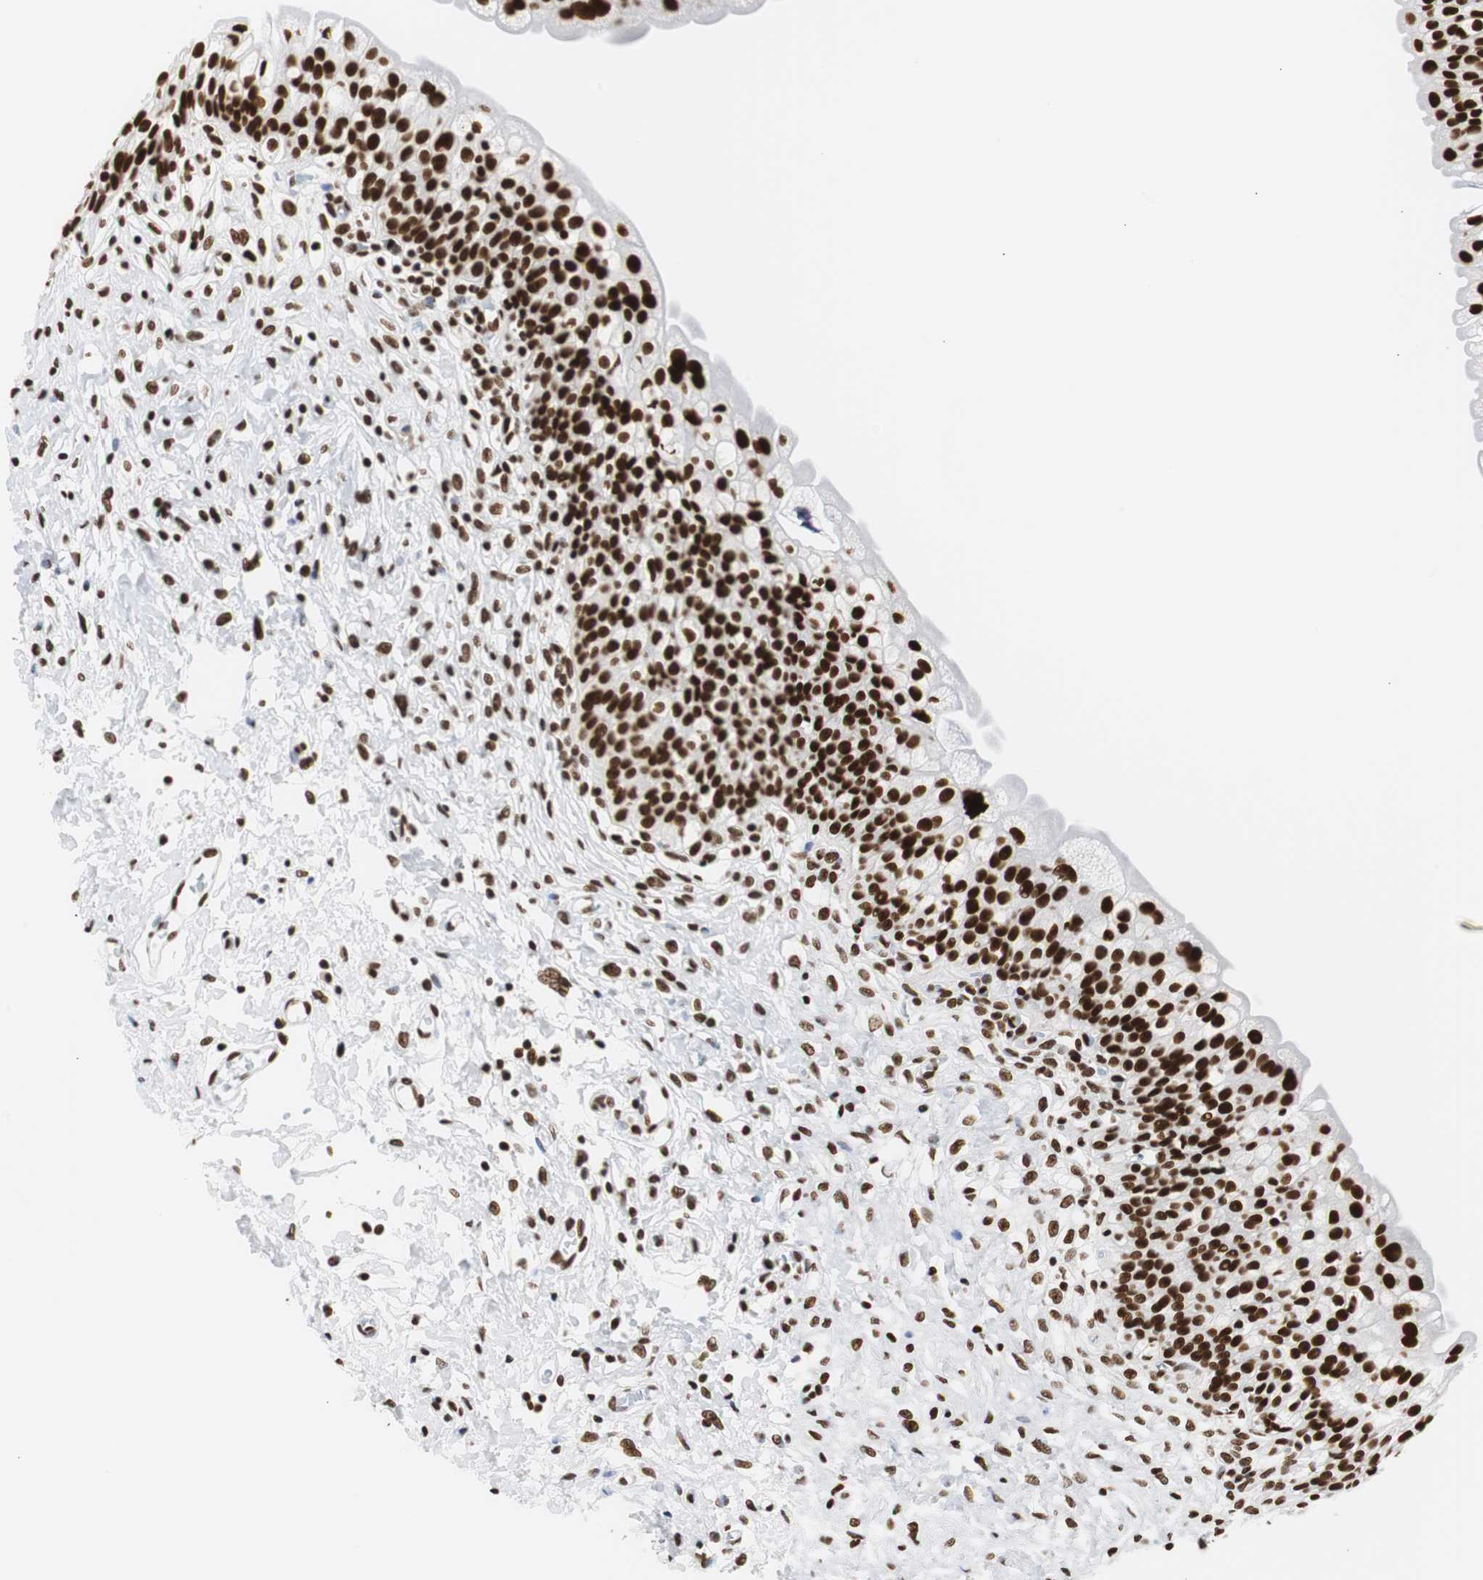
{"staining": {"intensity": "strong", "quantity": ">75%", "location": "nuclear"}, "tissue": "urinary bladder", "cell_type": "Urothelial cells", "image_type": "normal", "snomed": [{"axis": "morphology", "description": "Normal tissue, NOS"}, {"axis": "morphology", "description": "Inflammation, NOS"}, {"axis": "topography", "description": "Urinary bladder"}], "caption": "Protein staining of unremarkable urinary bladder displays strong nuclear staining in about >75% of urothelial cells.", "gene": "HNRNPH2", "patient": {"sex": "female", "age": 80}}